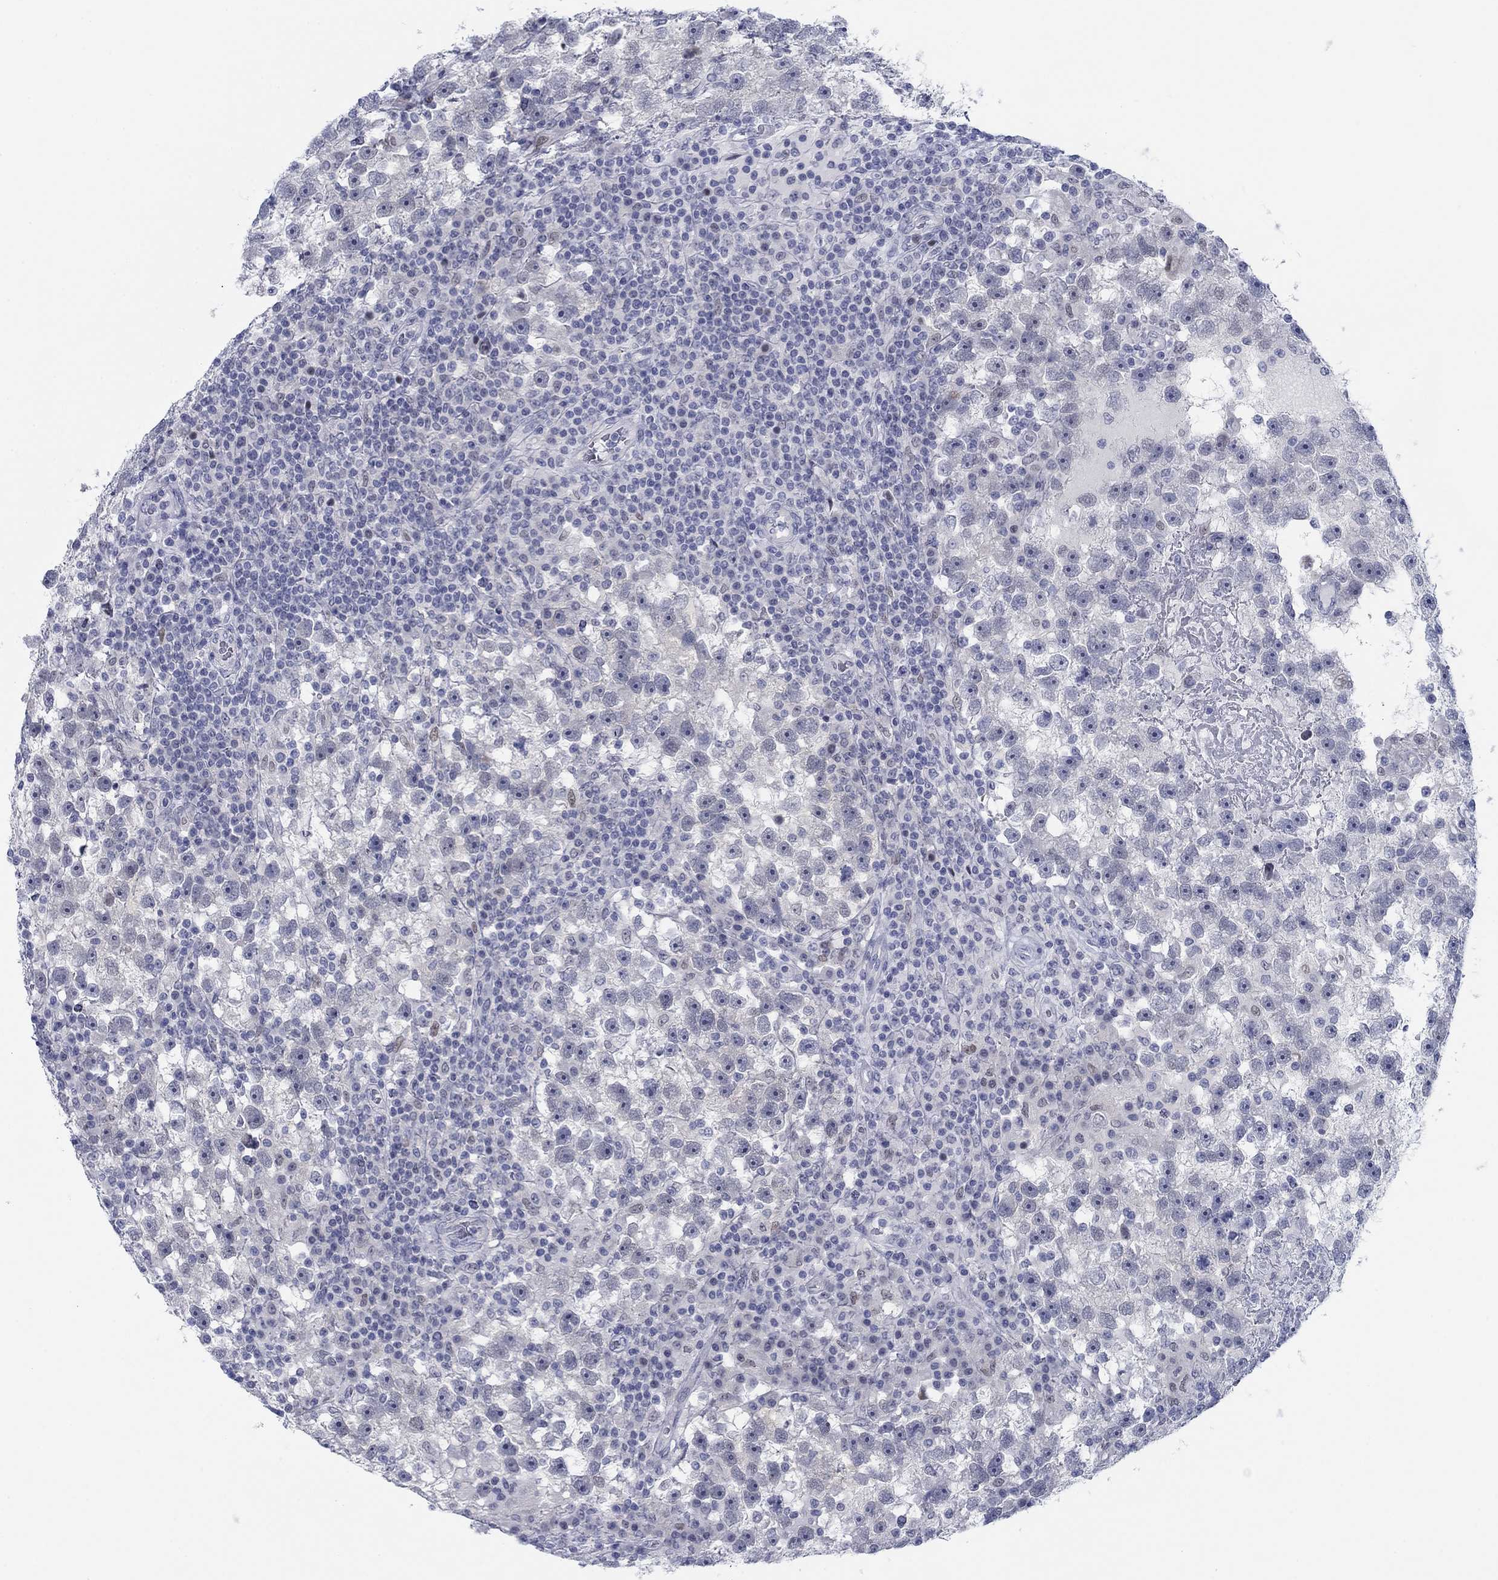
{"staining": {"intensity": "negative", "quantity": "none", "location": "none"}, "tissue": "testis cancer", "cell_type": "Tumor cells", "image_type": "cancer", "snomed": [{"axis": "morphology", "description": "Seminoma, NOS"}, {"axis": "topography", "description": "Testis"}], "caption": "There is no significant expression in tumor cells of testis cancer.", "gene": "DNAL1", "patient": {"sex": "male", "age": 47}}